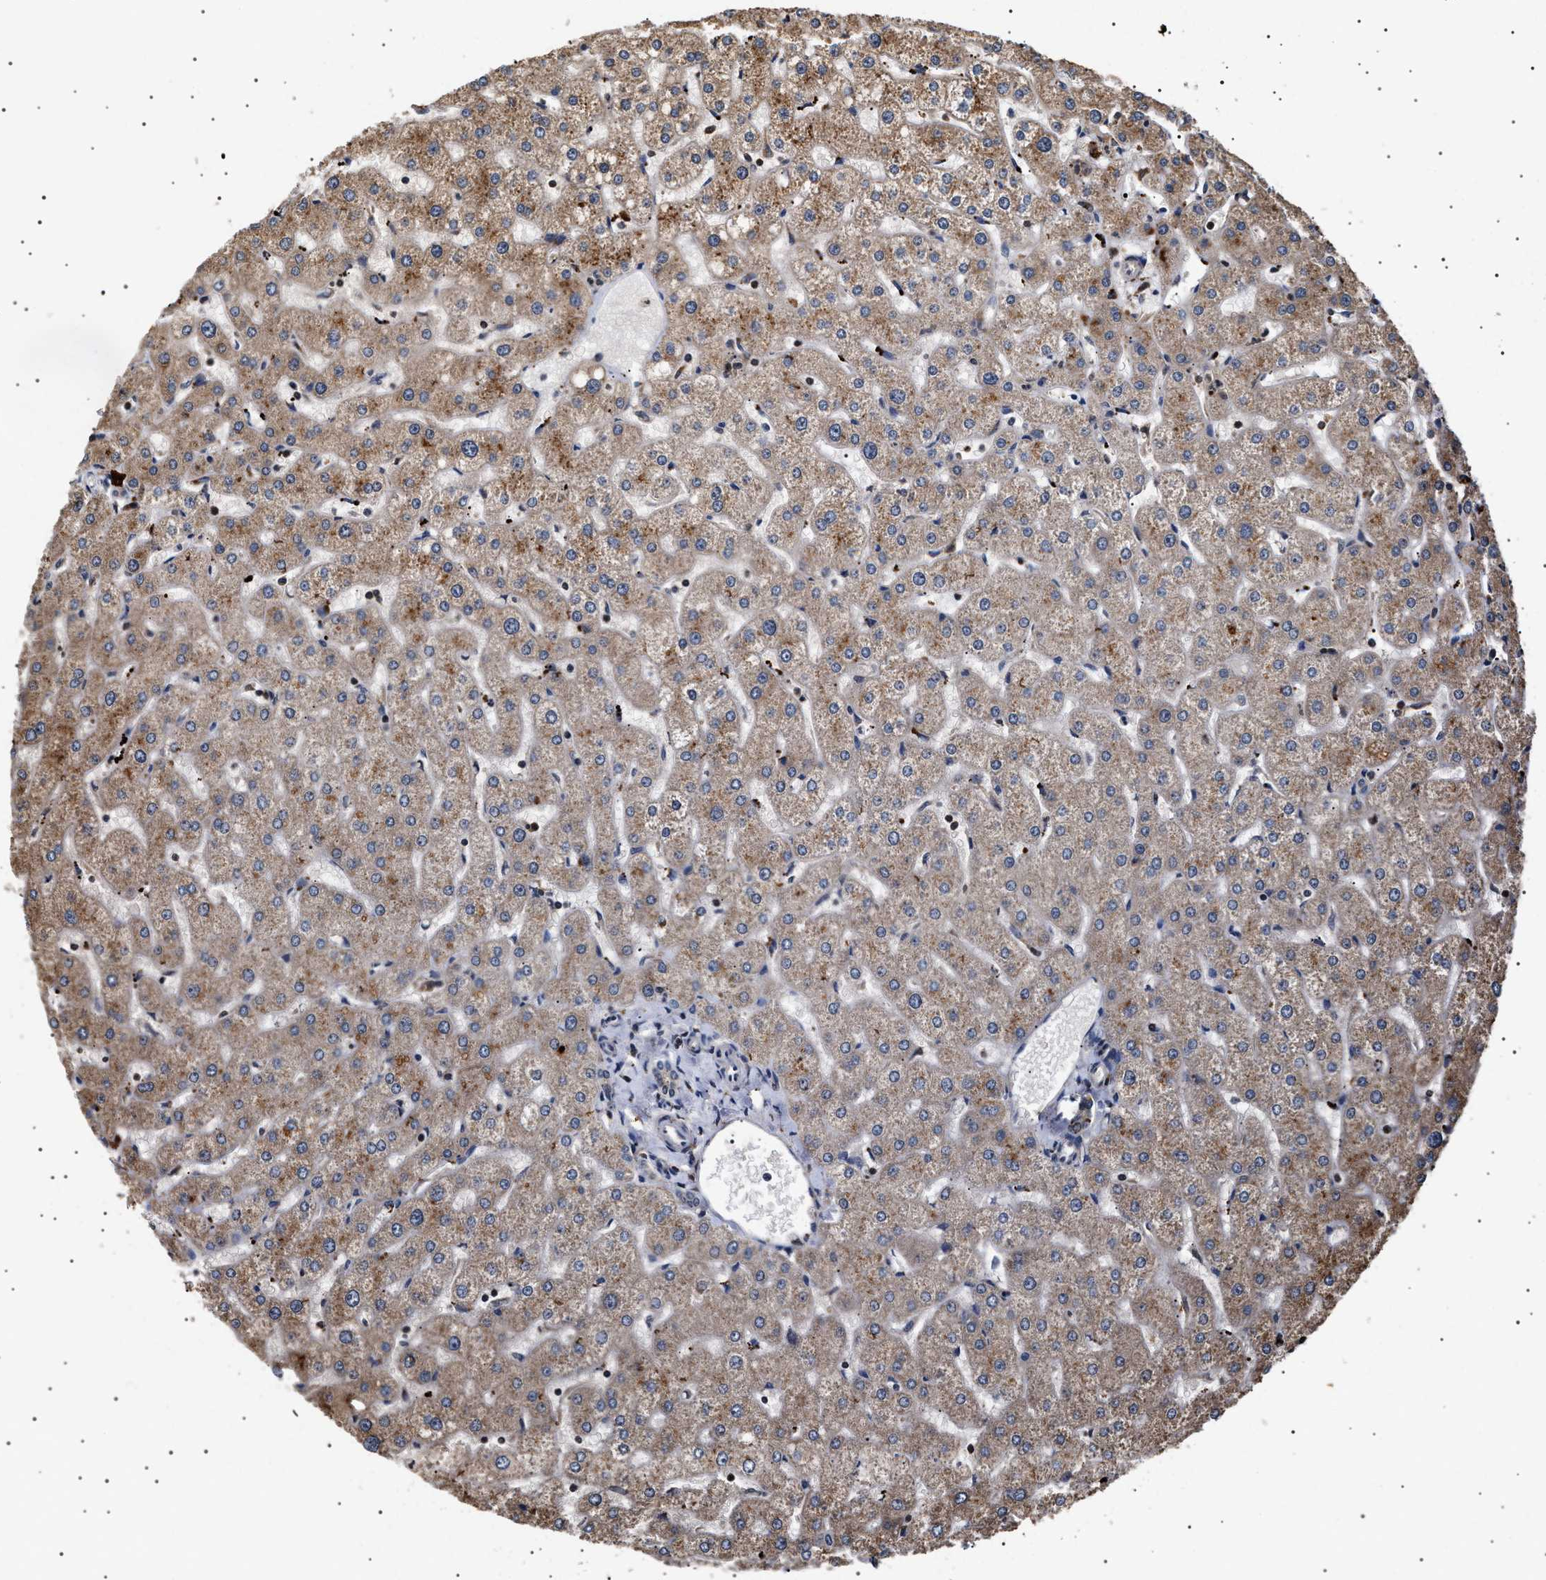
{"staining": {"intensity": "negative", "quantity": "none", "location": "none"}, "tissue": "liver", "cell_type": "Cholangiocytes", "image_type": "normal", "snomed": [{"axis": "morphology", "description": "Normal tissue, NOS"}, {"axis": "topography", "description": "Liver"}], "caption": "Immunohistochemical staining of benign liver displays no significant positivity in cholangiocytes.", "gene": "KIF21A", "patient": {"sex": "male", "age": 67}}